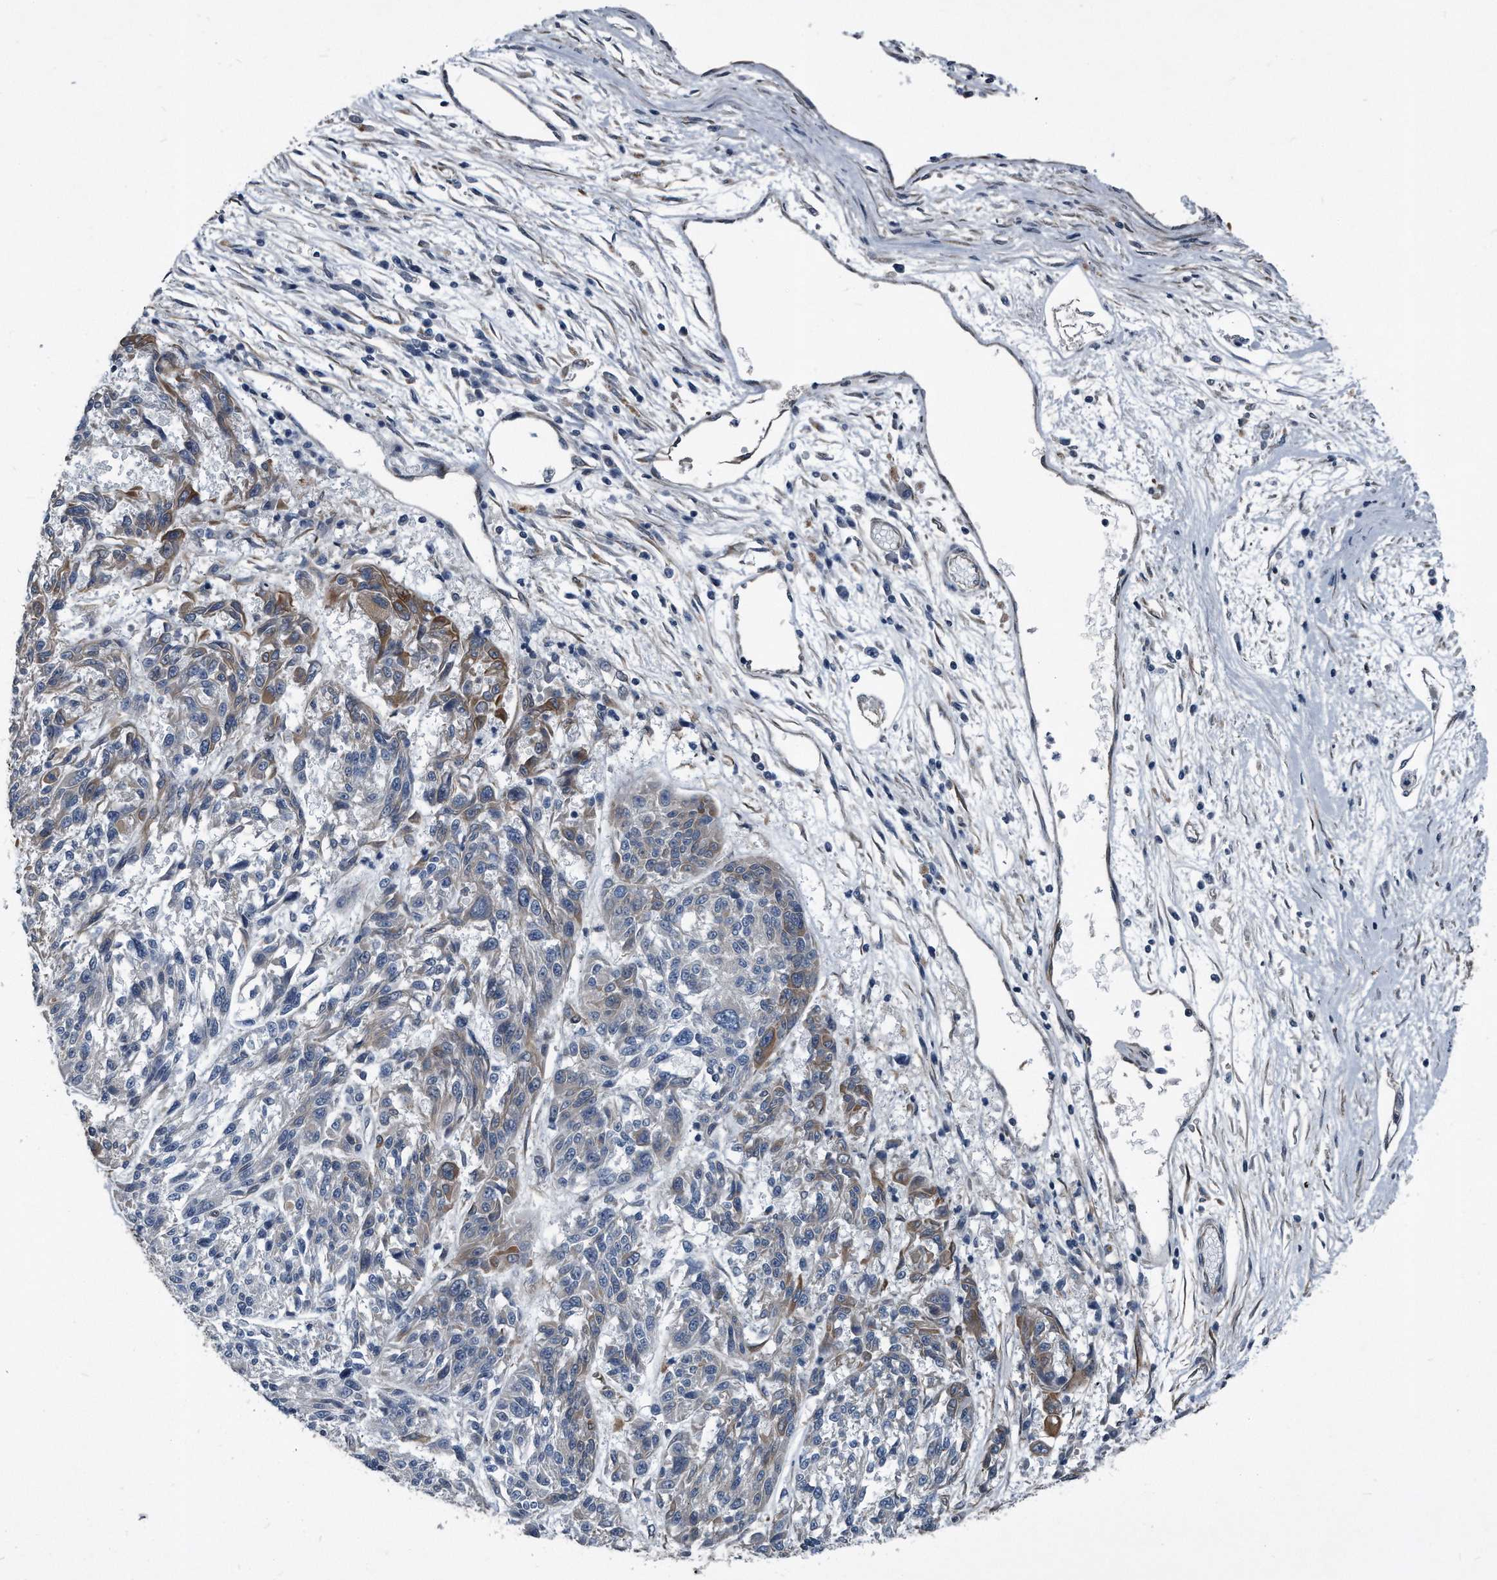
{"staining": {"intensity": "moderate", "quantity": "<25%", "location": "cytoplasmic/membranous"}, "tissue": "melanoma", "cell_type": "Tumor cells", "image_type": "cancer", "snomed": [{"axis": "morphology", "description": "Malignant melanoma, NOS"}, {"axis": "topography", "description": "Skin"}], "caption": "About <25% of tumor cells in melanoma show moderate cytoplasmic/membranous protein positivity as visualized by brown immunohistochemical staining.", "gene": "PLEC", "patient": {"sex": "male", "age": 53}}